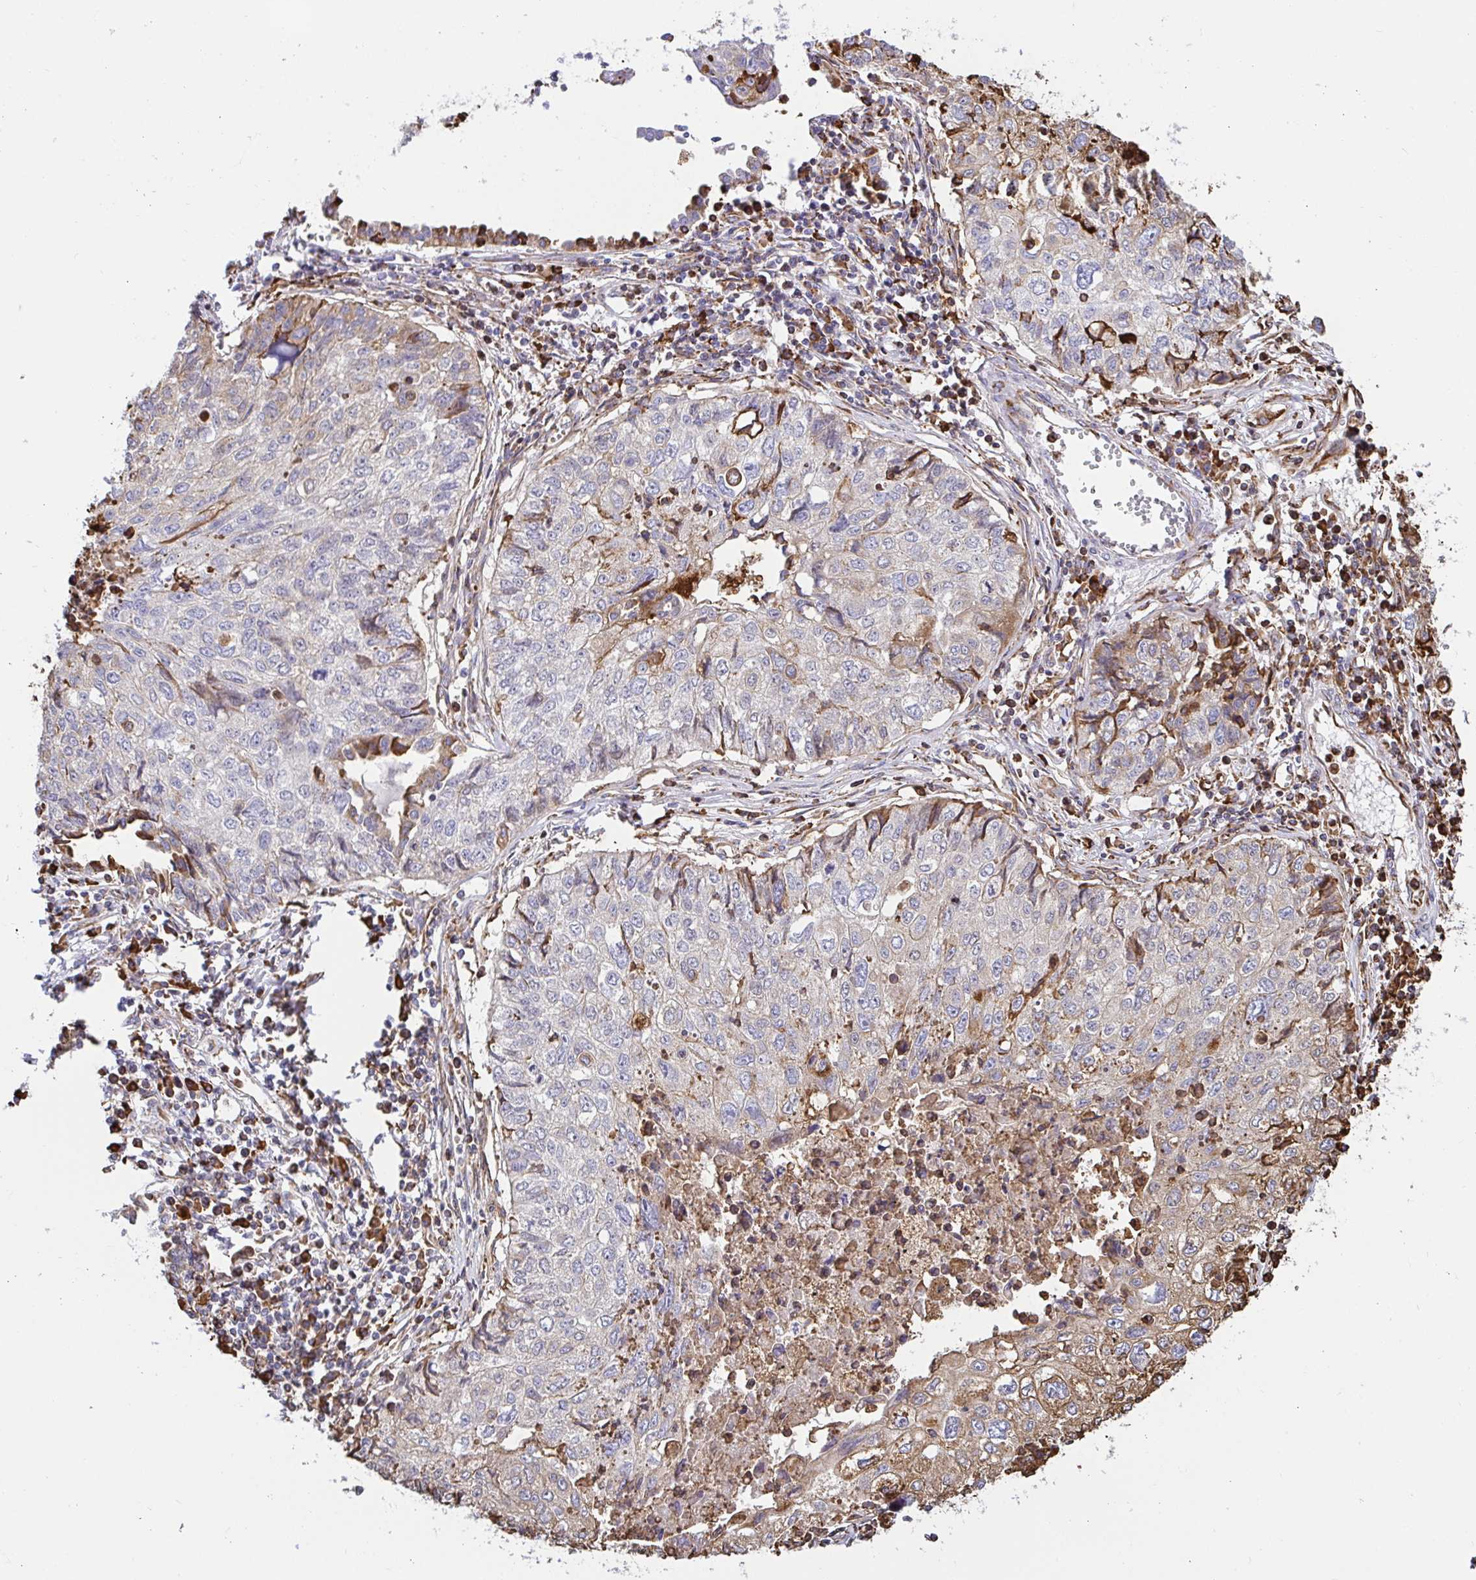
{"staining": {"intensity": "weak", "quantity": "<25%", "location": "cytoplasmic/membranous"}, "tissue": "lung cancer", "cell_type": "Tumor cells", "image_type": "cancer", "snomed": [{"axis": "morphology", "description": "Normal morphology"}, {"axis": "morphology", "description": "Aneuploidy"}, {"axis": "morphology", "description": "Squamous cell carcinoma, NOS"}, {"axis": "topography", "description": "Lymph node"}, {"axis": "topography", "description": "Lung"}], "caption": "Tumor cells show no significant positivity in lung cancer (aneuploidy).", "gene": "CLGN", "patient": {"sex": "female", "age": 76}}